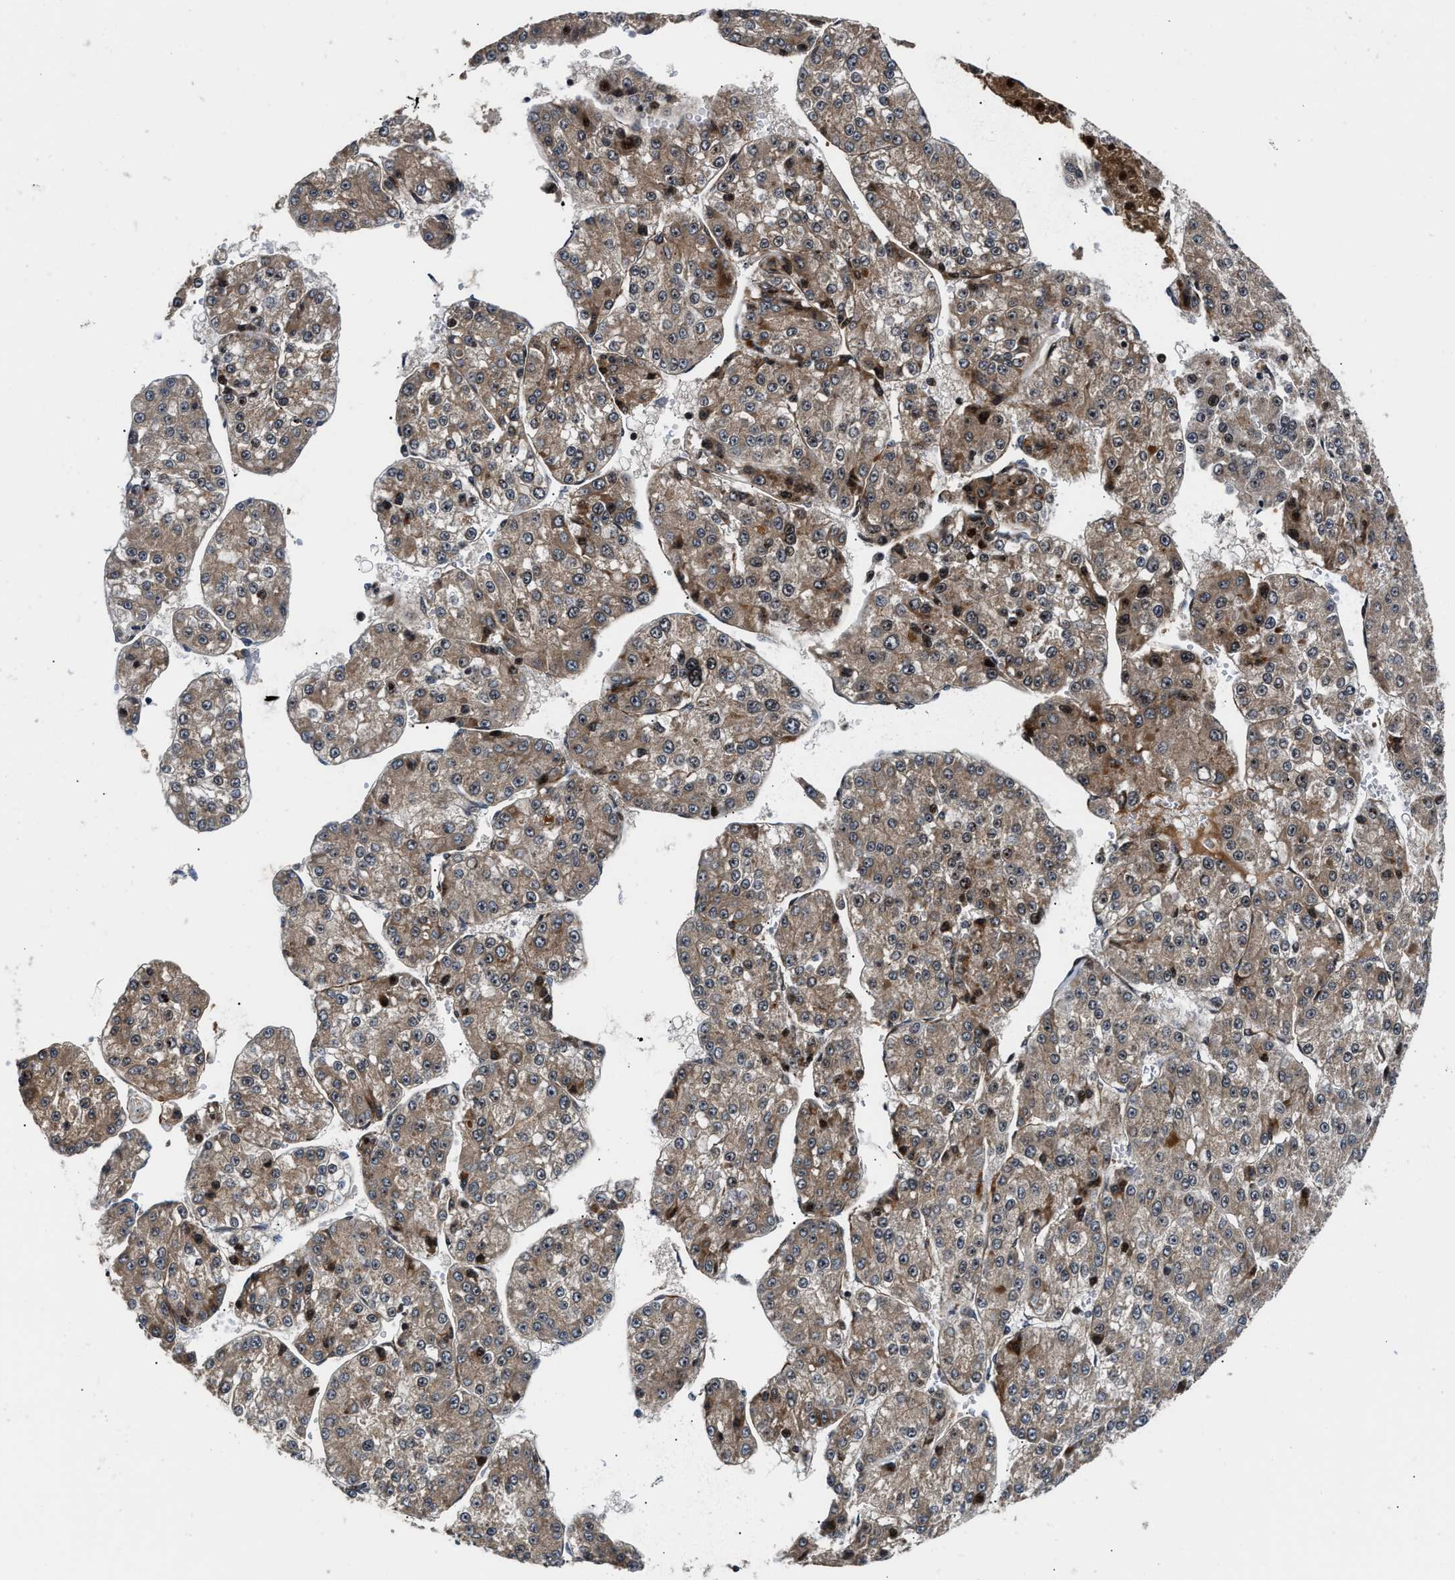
{"staining": {"intensity": "moderate", "quantity": ">75%", "location": "cytoplasmic/membranous"}, "tissue": "liver cancer", "cell_type": "Tumor cells", "image_type": "cancer", "snomed": [{"axis": "morphology", "description": "Carcinoma, Hepatocellular, NOS"}, {"axis": "topography", "description": "Liver"}], "caption": "Liver cancer (hepatocellular carcinoma) stained with immunohistochemistry shows moderate cytoplasmic/membranous staining in approximately >75% of tumor cells.", "gene": "ALDH3A2", "patient": {"sex": "female", "age": 73}}